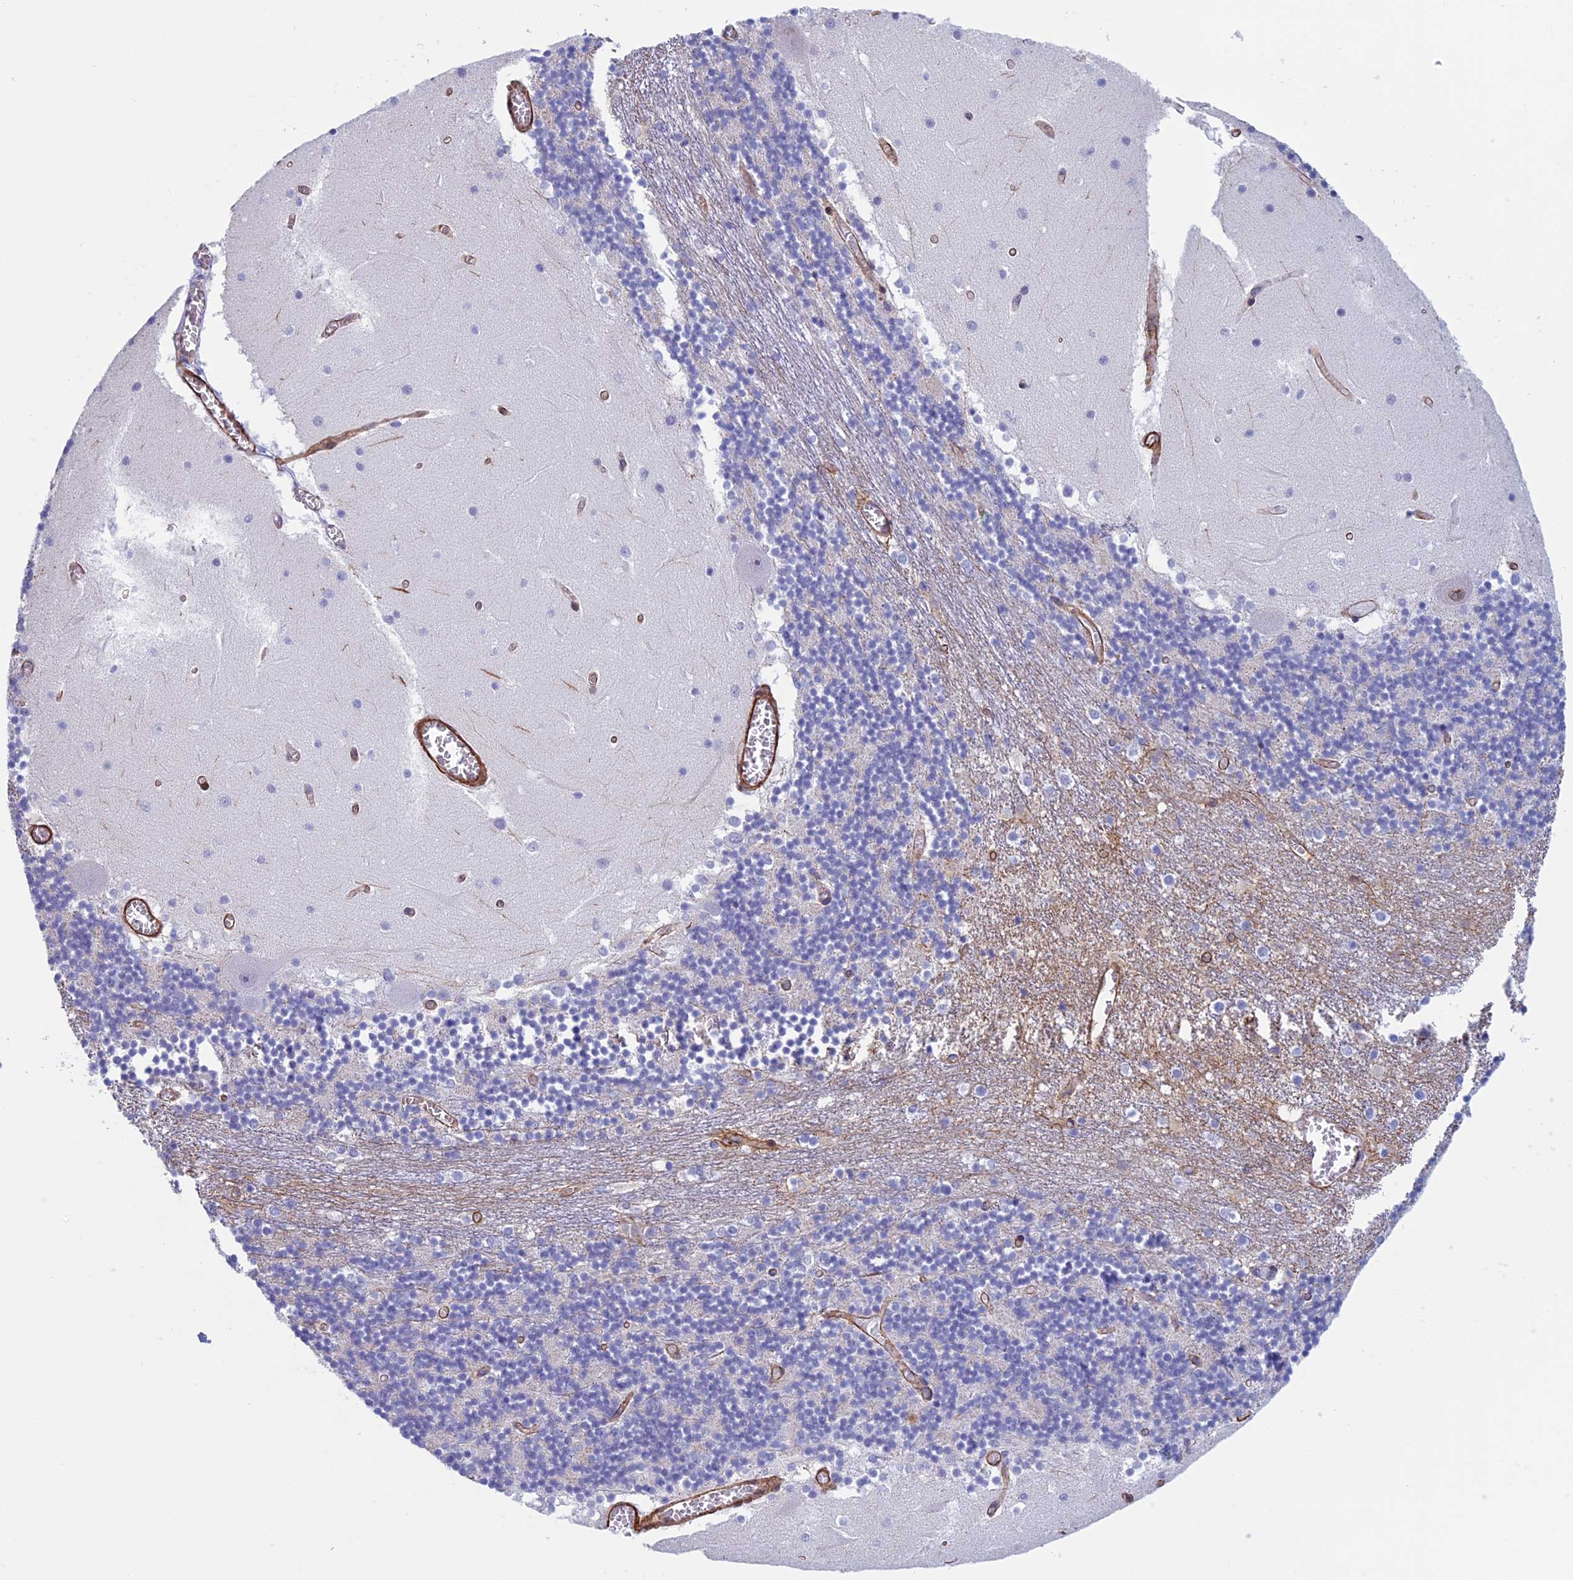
{"staining": {"intensity": "negative", "quantity": "none", "location": "none"}, "tissue": "cerebellum", "cell_type": "Cells in granular layer", "image_type": "normal", "snomed": [{"axis": "morphology", "description": "Normal tissue, NOS"}, {"axis": "topography", "description": "Cerebellum"}], "caption": "Image shows no protein staining in cells in granular layer of benign cerebellum. (Brightfield microscopy of DAB immunohistochemistry (IHC) at high magnification).", "gene": "ANGPTL2", "patient": {"sex": "female", "age": 28}}